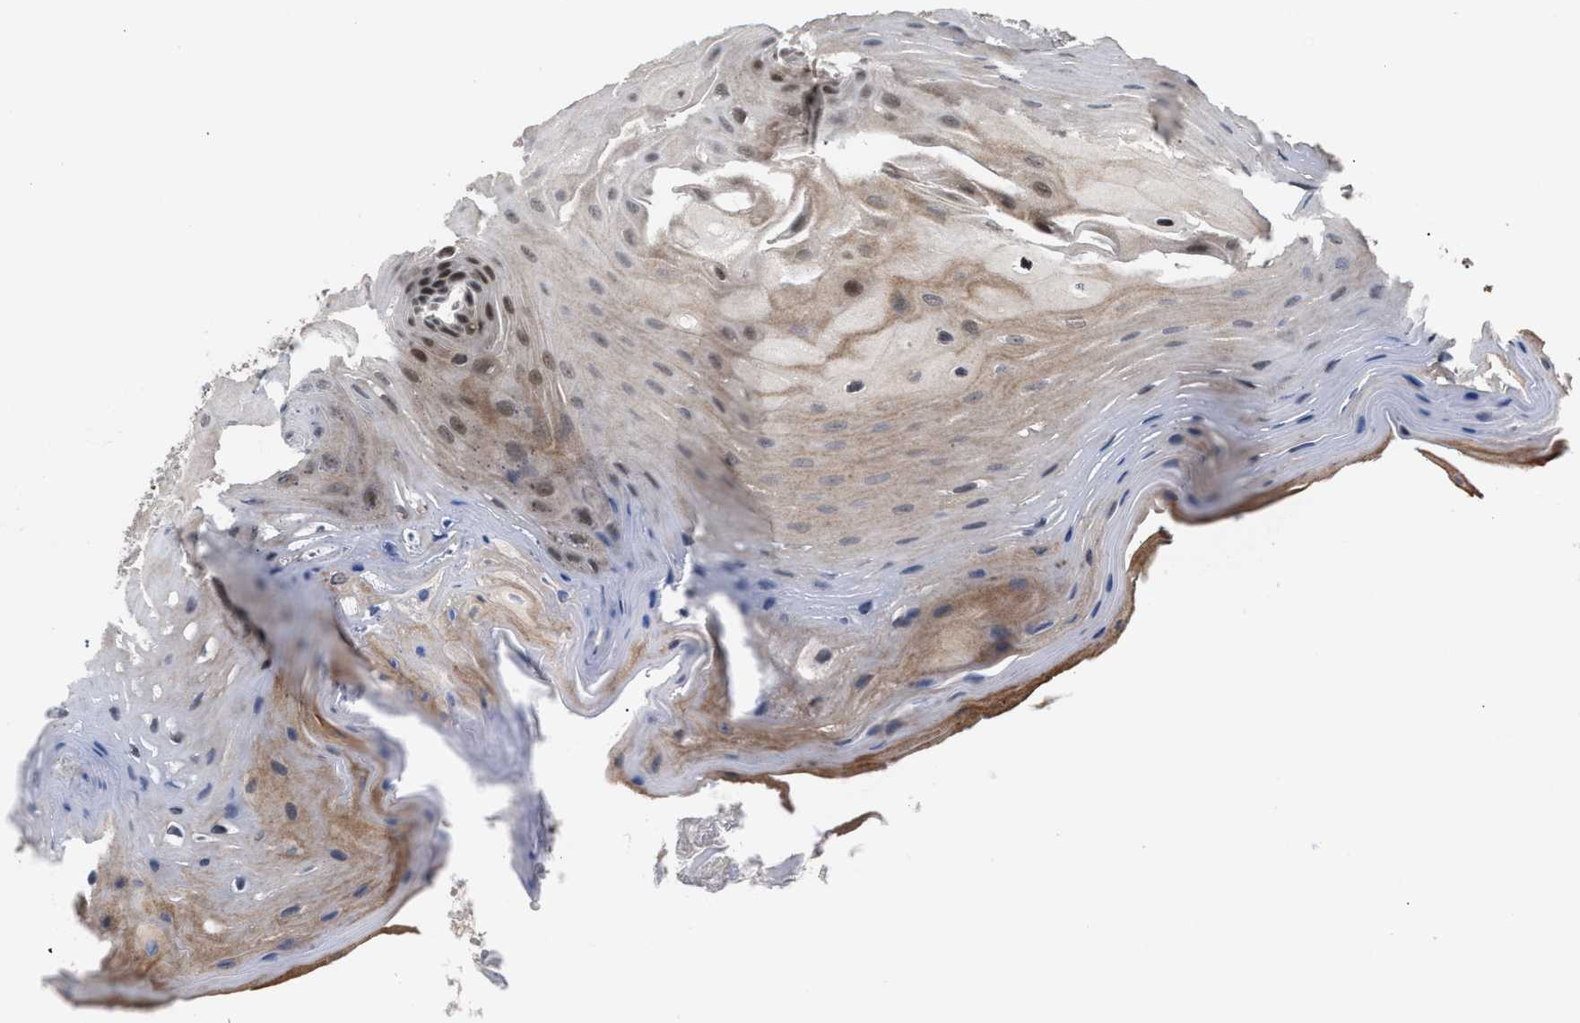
{"staining": {"intensity": "strong", "quantity": "25%-75%", "location": "cytoplasmic/membranous,nuclear"}, "tissue": "oral mucosa", "cell_type": "Squamous epithelial cells", "image_type": "normal", "snomed": [{"axis": "morphology", "description": "Normal tissue, NOS"}, {"axis": "morphology", "description": "Squamous cell carcinoma, NOS"}, {"axis": "topography", "description": "Oral tissue"}, {"axis": "topography", "description": "Head-Neck"}], "caption": "Protein analysis of unremarkable oral mucosa exhibits strong cytoplasmic/membranous,nuclear staining in about 25%-75% of squamous epithelial cells.", "gene": "C9orf78", "patient": {"sex": "male", "age": 71}}